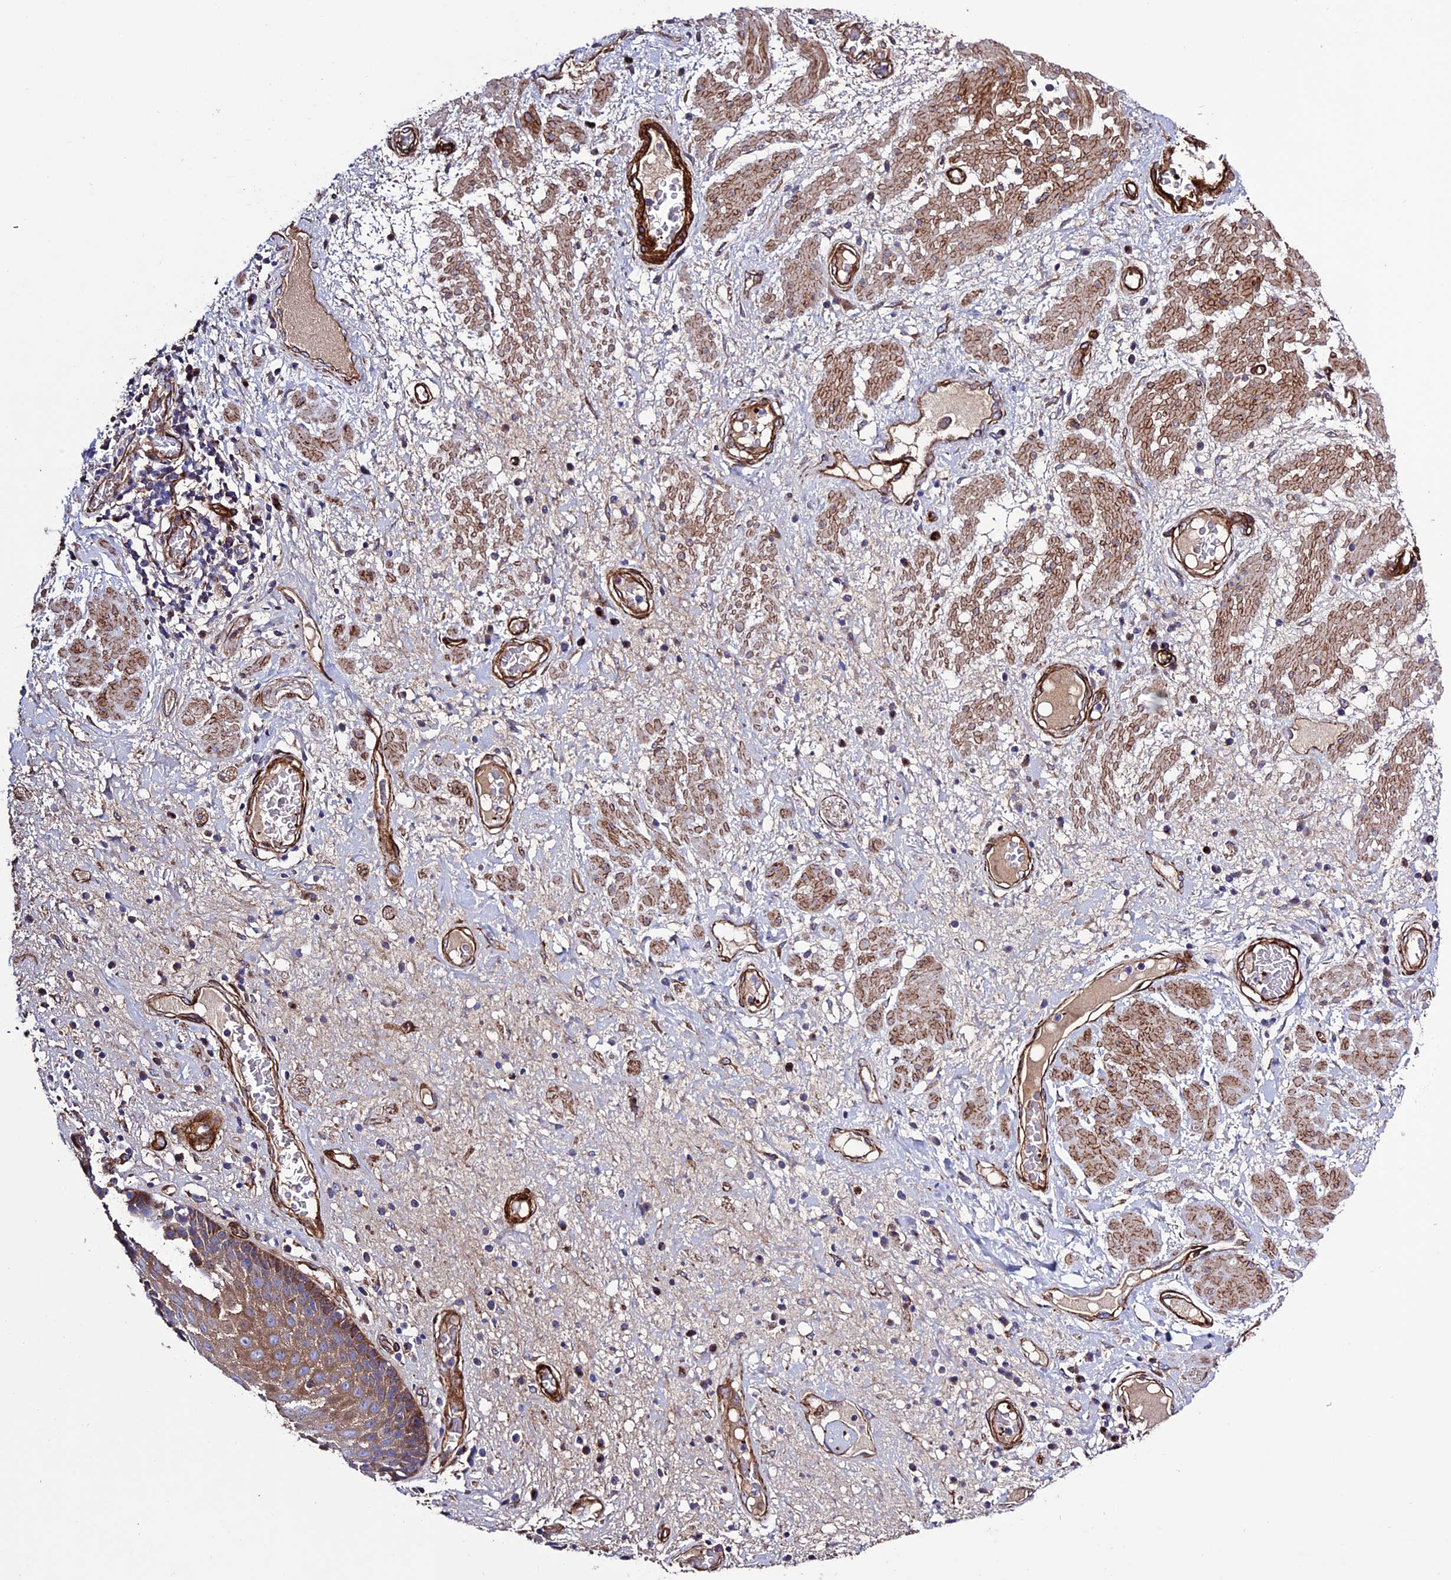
{"staining": {"intensity": "moderate", "quantity": ">75%", "location": "cytoplasmic/membranous"}, "tissue": "esophagus", "cell_type": "Squamous epithelial cells", "image_type": "normal", "snomed": [{"axis": "morphology", "description": "Normal tissue, NOS"}, {"axis": "morphology", "description": "Adenocarcinoma, NOS"}, {"axis": "topography", "description": "Esophagus"}], "caption": "Immunohistochemical staining of benign human esophagus shows >75% levels of moderate cytoplasmic/membranous protein positivity in approximately >75% of squamous epithelial cells.", "gene": "REX1BD", "patient": {"sex": "male", "age": 62}}